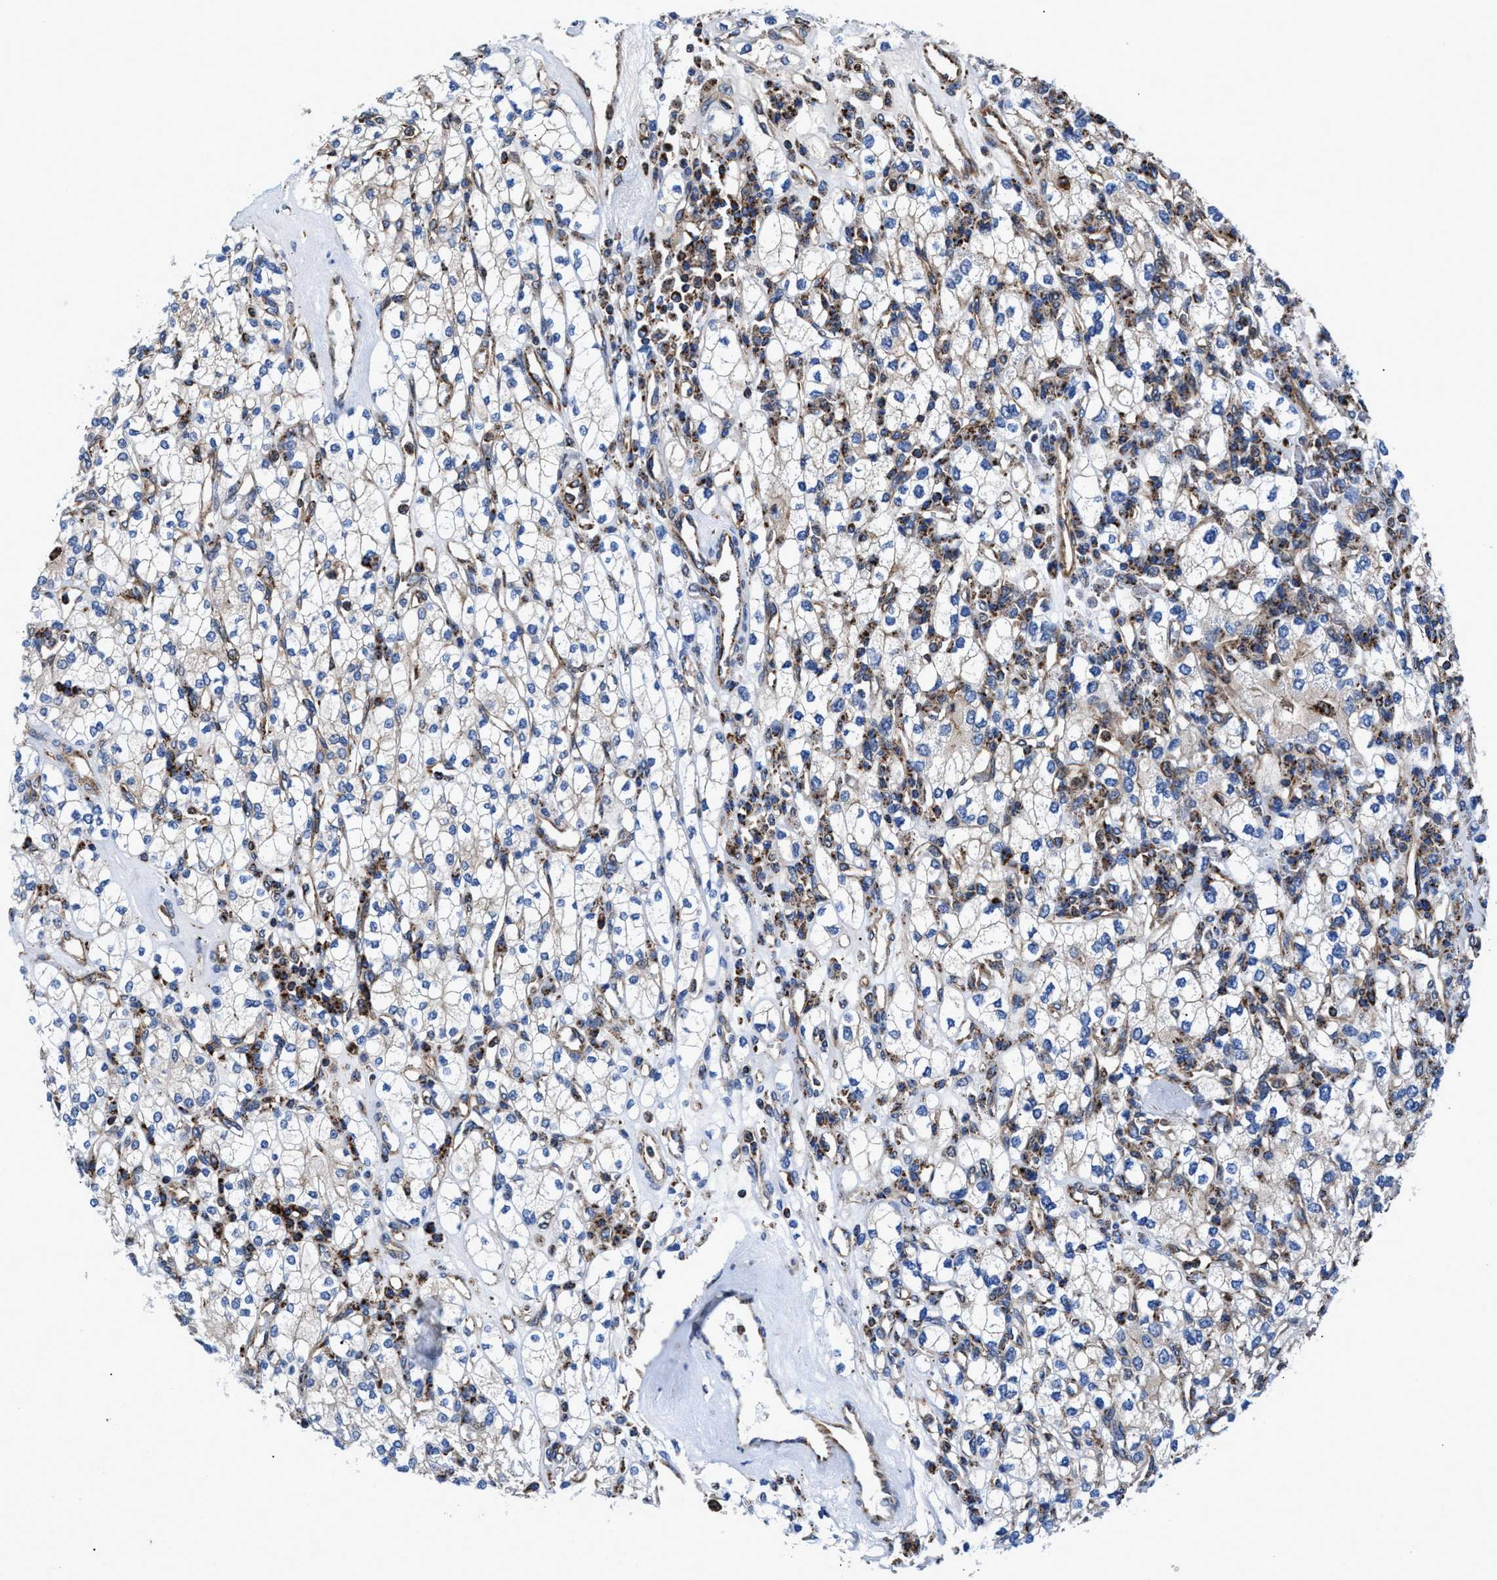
{"staining": {"intensity": "weak", "quantity": "<25%", "location": "cytoplasmic/membranous"}, "tissue": "renal cancer", "cell_type": "Tumor cells", "image_type": "cancer", "snomed": [{"axis": "morphology", "description": "Adenocarcinoma, NOS"}, {"axis": "topography", "description": "Kidney"}], "caption": "Immunohistochemistry of human renal cancer (adenocarcinoma) shows no positivity in tumor cells.", "gene": "PRR15L", "patient": {"sex": "male", "age": 77}}